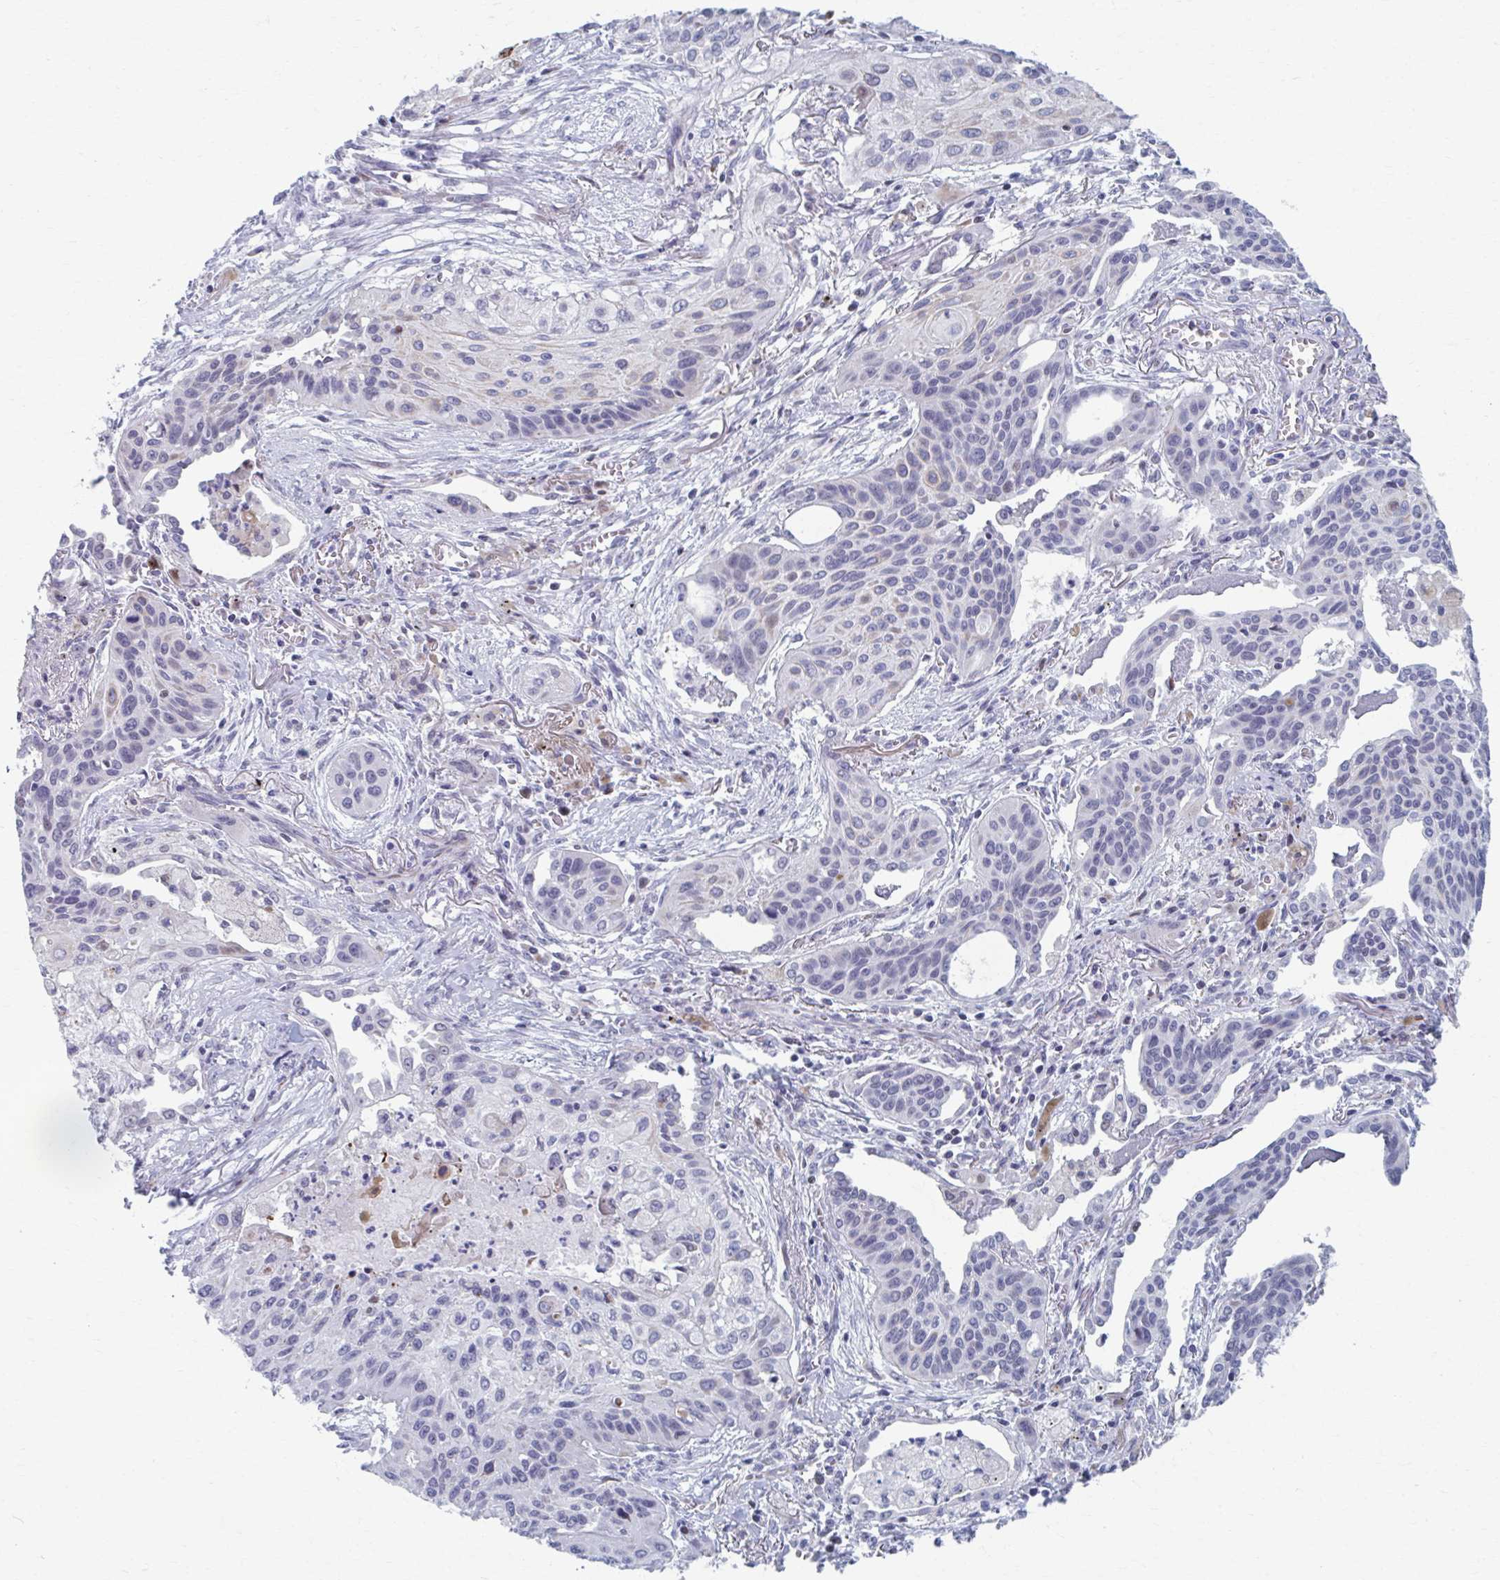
{"staining": {"intensity": "negative", "quantity": "none", "location": "none"}, "tissue": "lung cancer", "cell_type": "Tumor cells", "image_type": "cancer", "snomed": [{"axis": "morphology", "description": "Squamous cell carcinoma, NOS"}, {"axis": "topography", "description": "Lung"}], "caption": "The histopathology image shows no significant staining in tumor cells of lung squamous cell carcinoma.", "gene": "ABHD16B", "patient": {"sex": "male", "age": 71}}